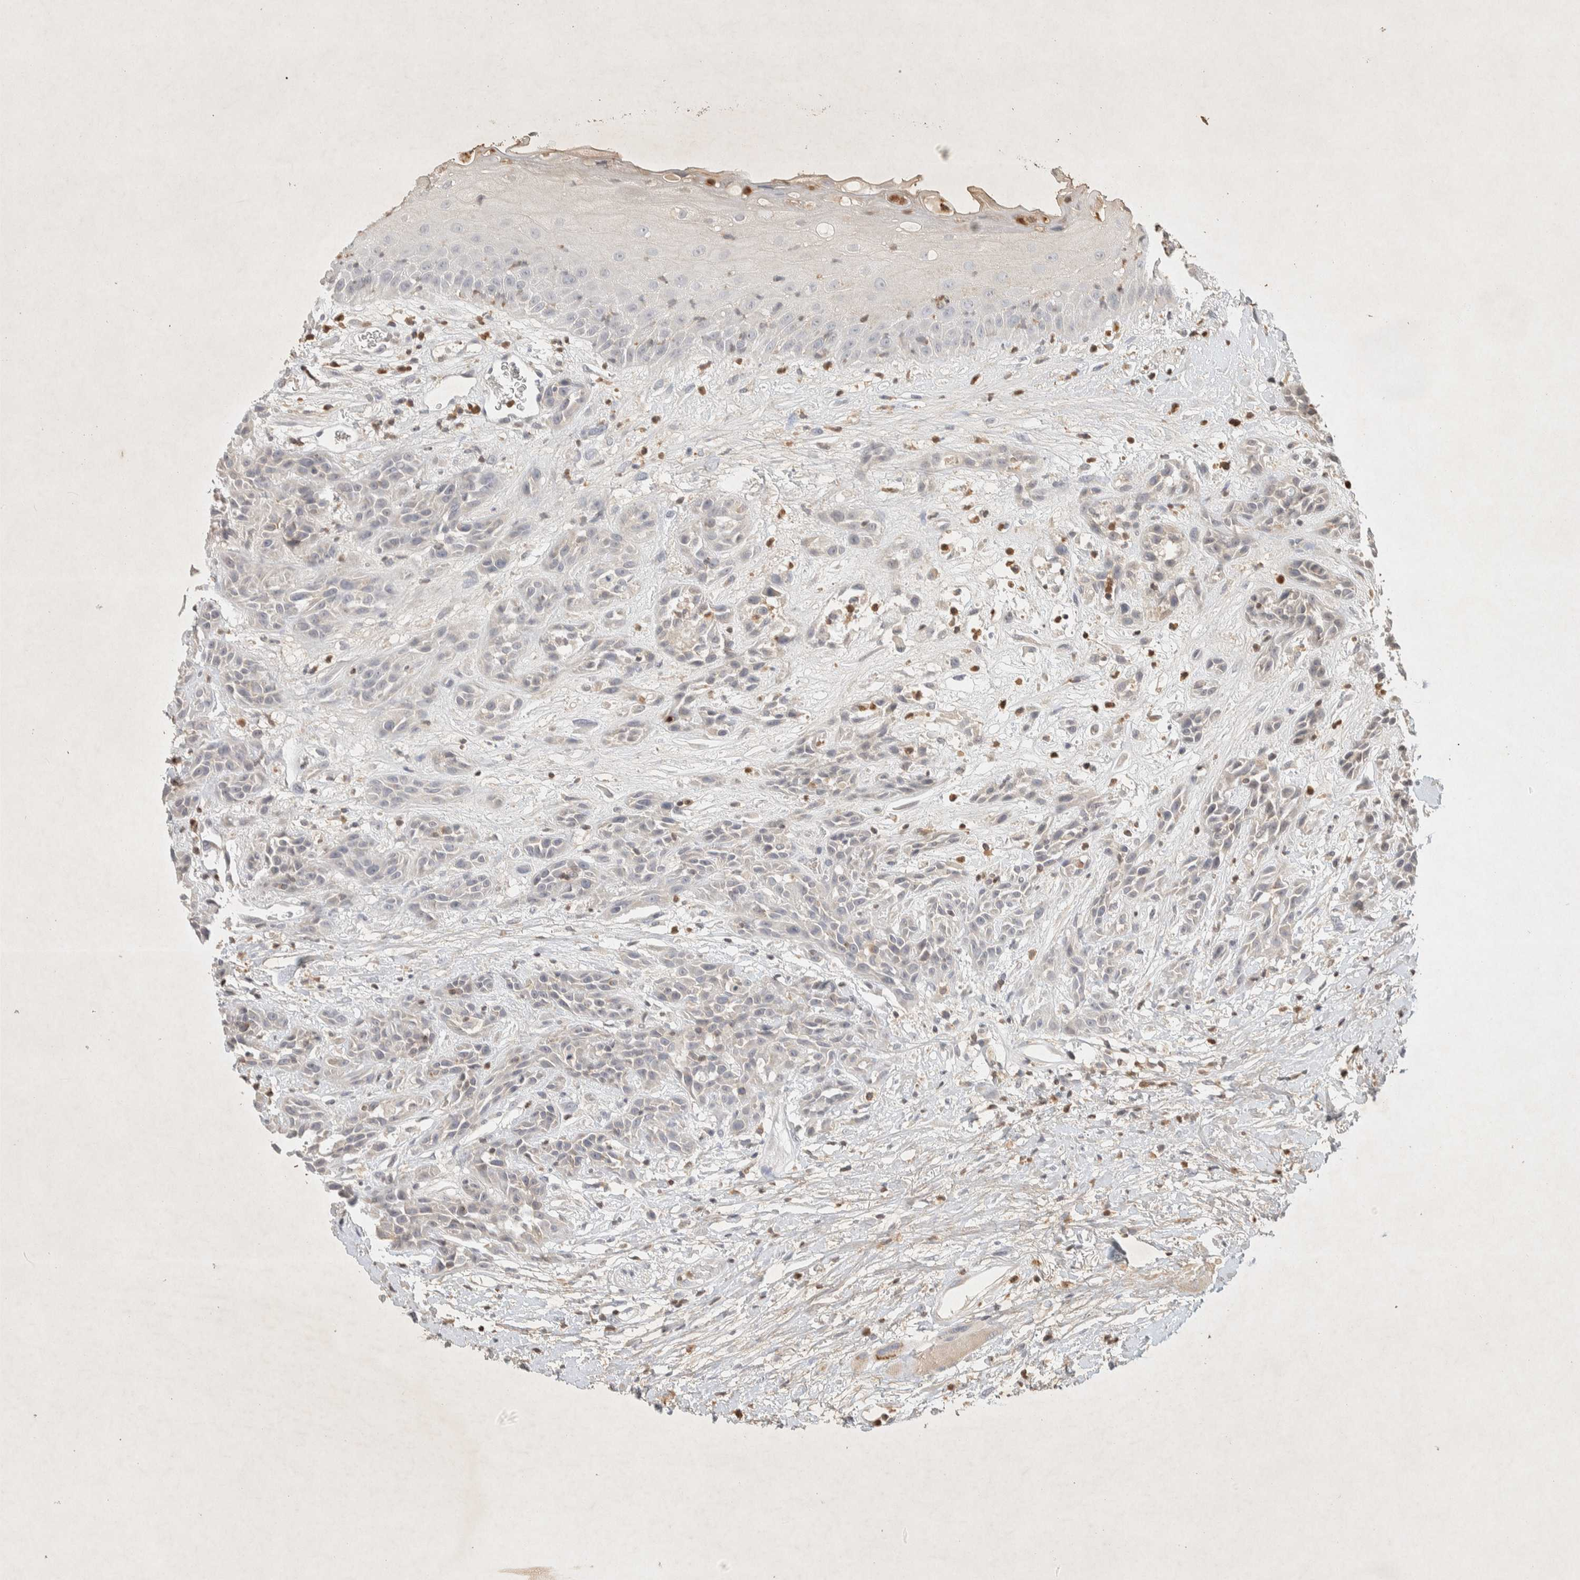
{"staining": {"intensity": "negative", "quantity": "none", "location": "none"}, "tissue": "head and neck cancer", "cell_type": "Tumor cells", "image_type": "cancer", "snomed": [{"axis": "morphology", "description": "Normal tissue, NOS"}, {"axis": "morphology", "description": "Squamous cell carcinoma, NOS"}, {"axis": "topography", "description": "Cartilage tissue"}, {"axis": "topography", "description": "Head-Neck"}], "caption": "Head and neck cancer was stained to show a protein in brown. There is no significant expression in tumor cells.", "gene": "RAC2", "patient": {"sex": "male", "age": 62}}